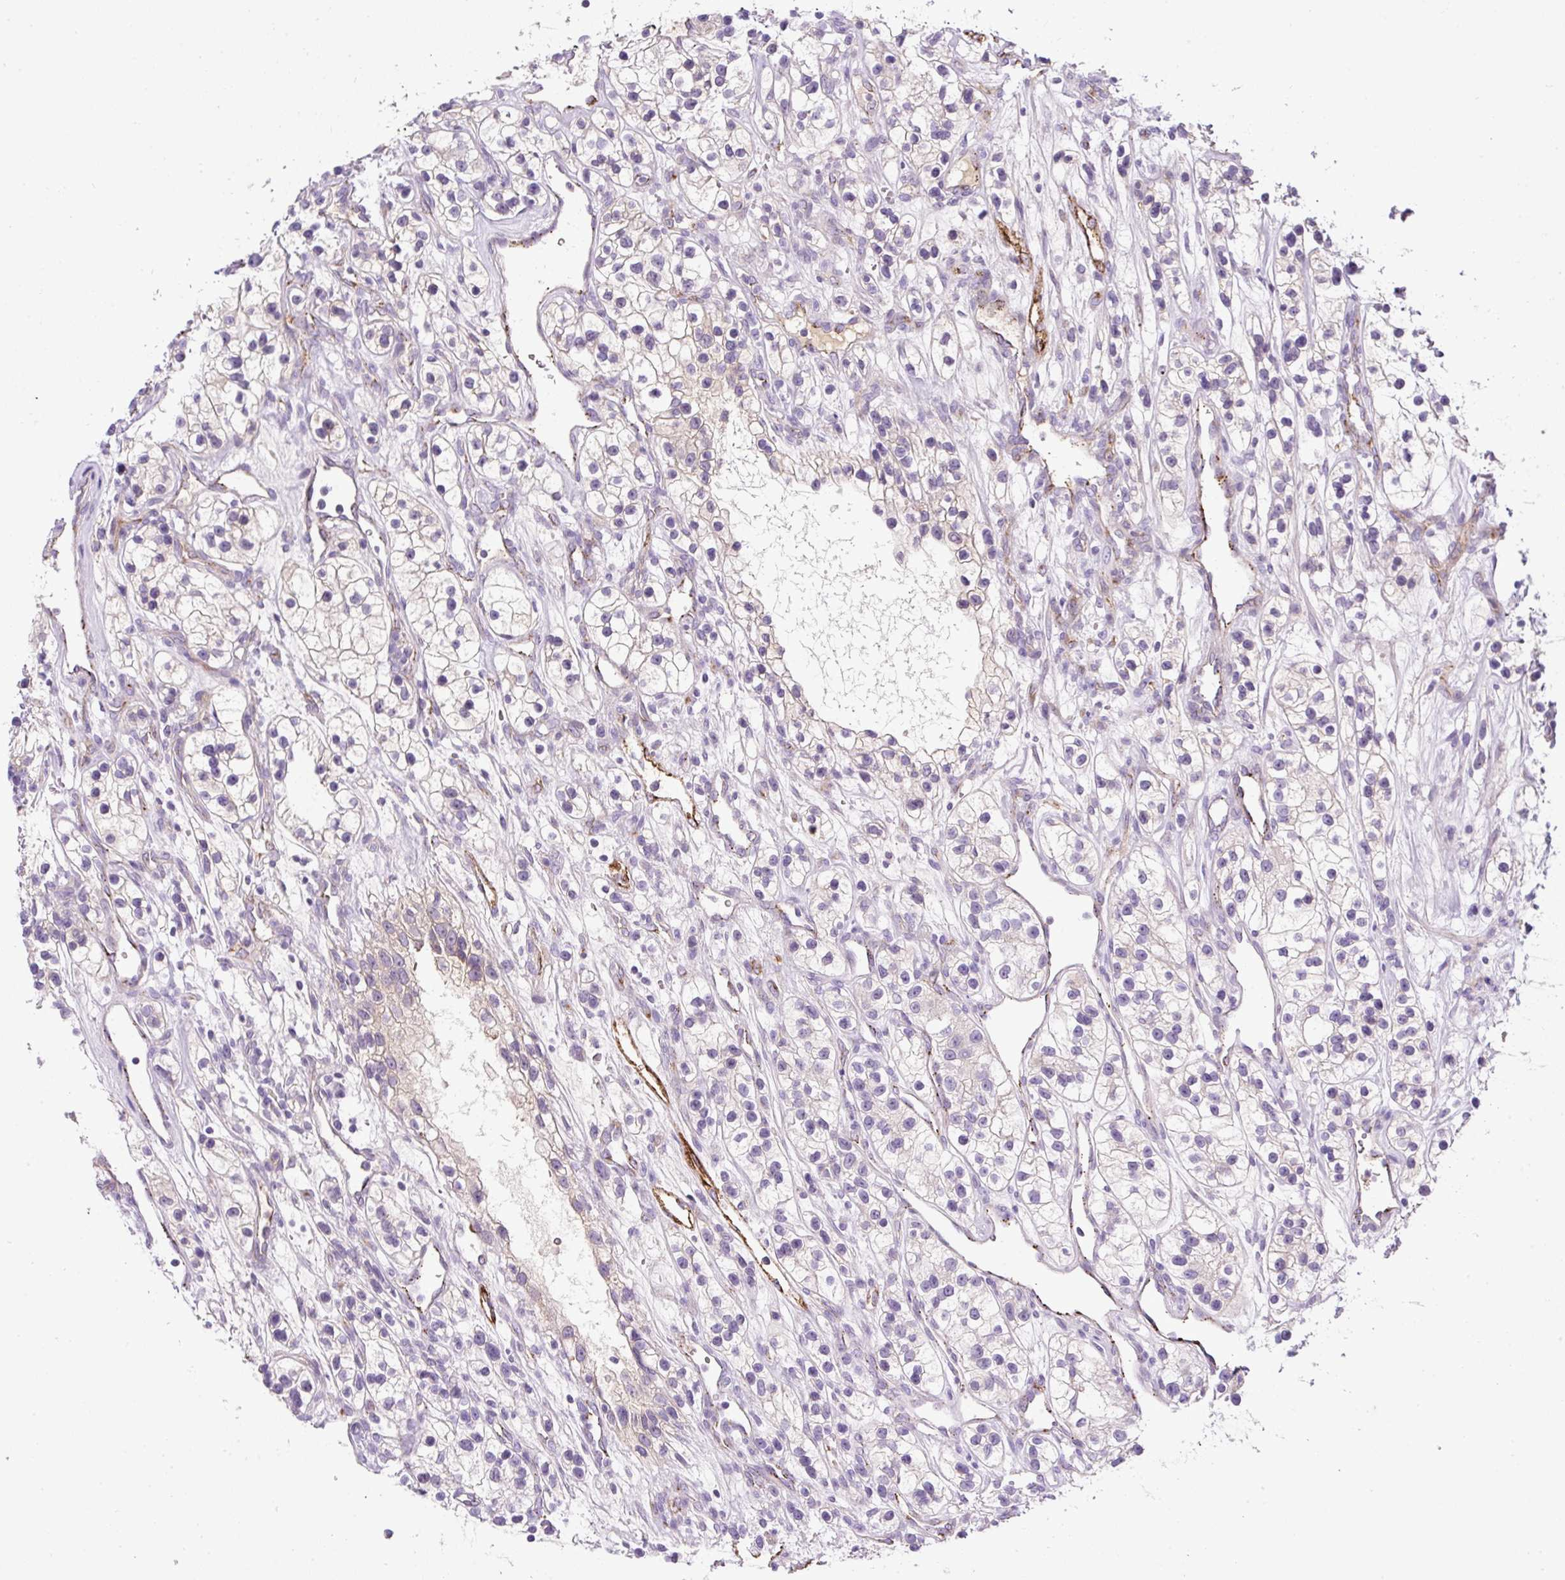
{"staining": {"intensity": "negative", "quantity": "none", "location": "none"}, "tissue": "renal cancer", "cell_type": "Tumor cells", "image_type": "cancer", "snomed": [{"axis": "morphology", "description": "Adenocarcinoma, NOS"}, {"axis": "topography", "description": "Kidney"}], "caption": "This micrograph is of renal cancer (adenocarcinoma) stained with immunohistochemistry (IHC) to label a protein in brown with the nuclei are counter-stained blue. There is no expression in tumor cells. (Stains: DAB (3,3'-diaminobenzidine) IHC with hematoxylin counter stain, Microscopy: brightfield microscopy at high magnification).", "gene": "LEFTY2", "patient": {"sex": "female", "age": 57}}